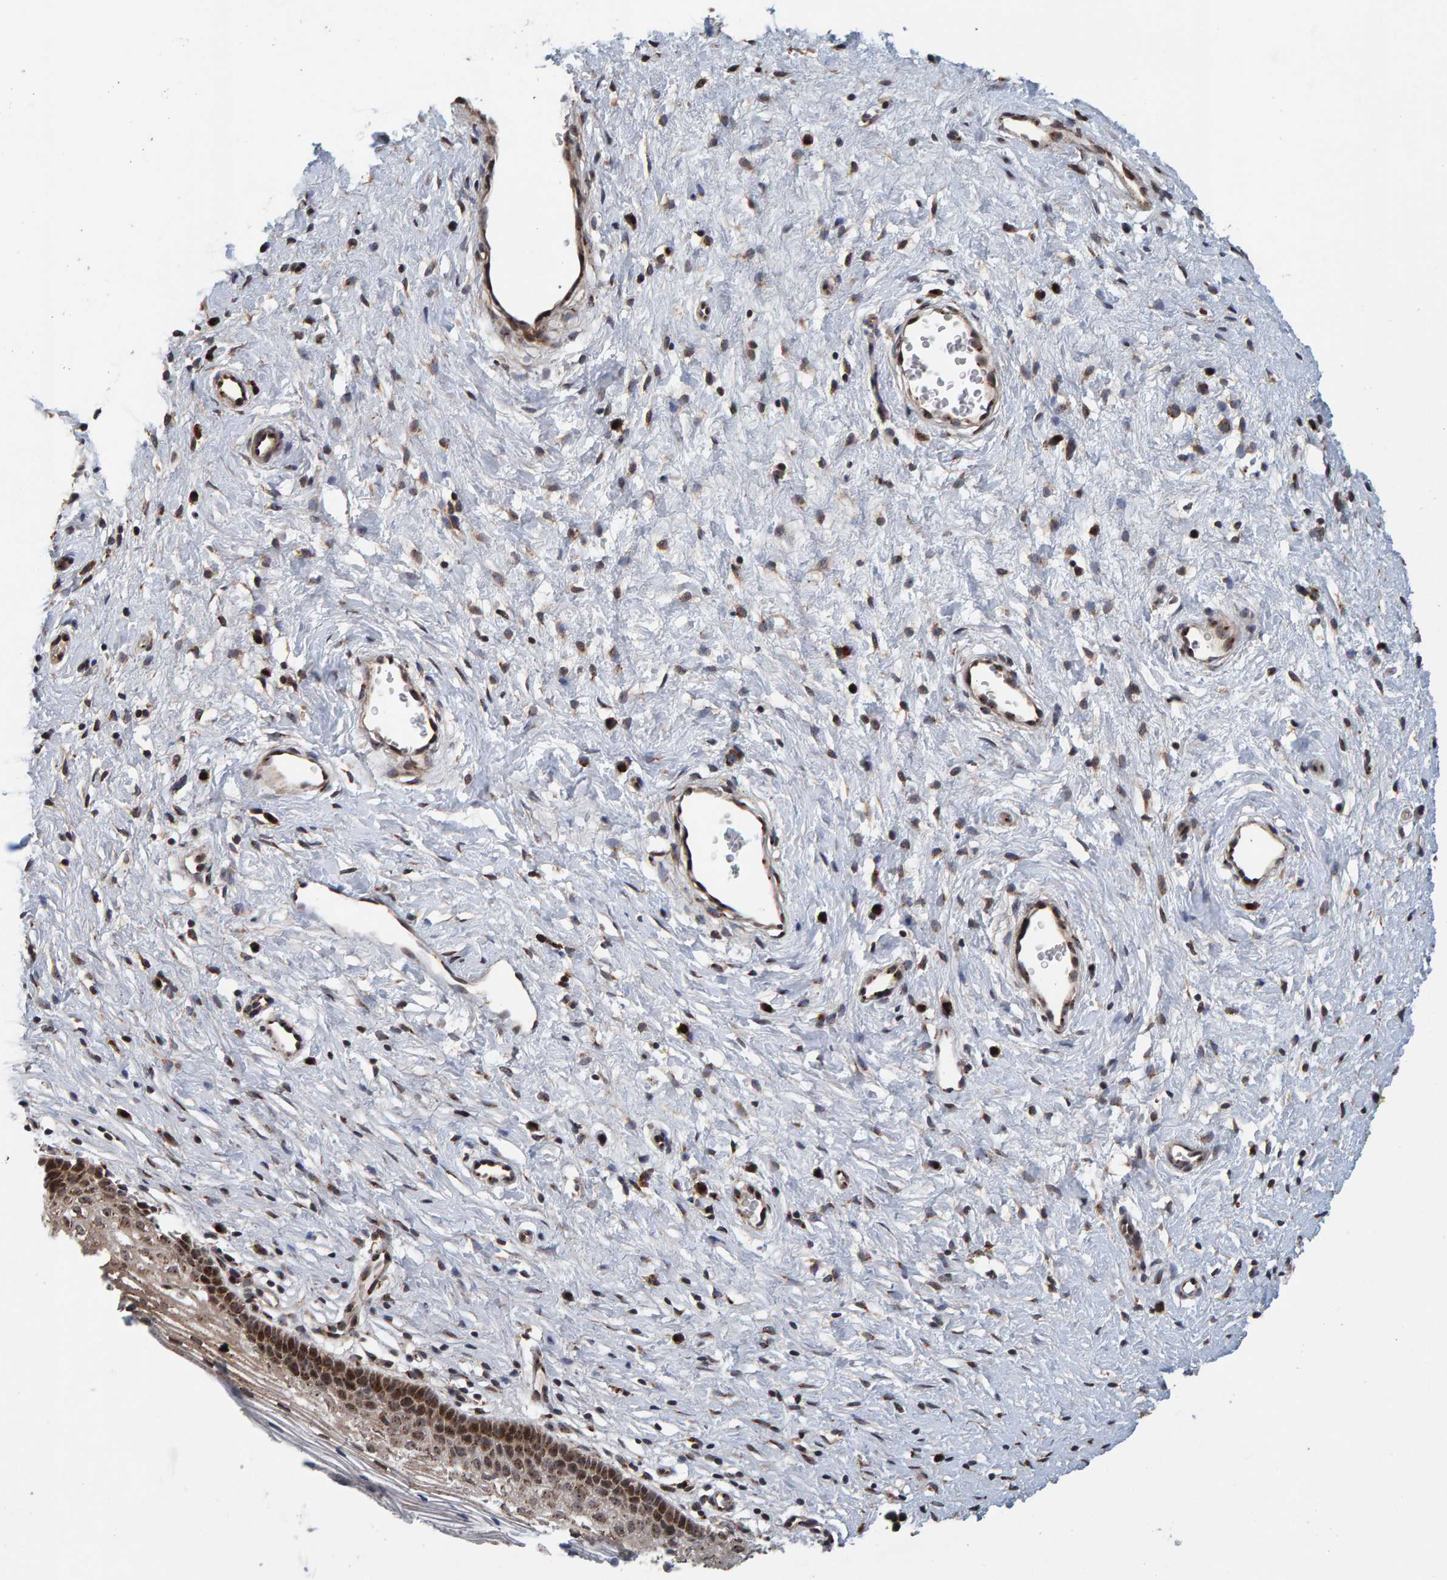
{"staining": {"intensity": "moderate", "quantity": ">75%", "location": "cytoplasmic/membranous,nuclear"}, "tissue": "cervix", "cell_type": "Glandular cells", "image_type": "normal", "snomed": [{"axis": "morphology", "description": "Normal tissue, NOS"}, {"axis": "topography", "description": "Cervix"}], "caption": "Protein staining by immunohistochemistry (IHC) exhibits moderate cytoplasmic/membranous,nuclear positivity in about >75% of glandular cells in benign cervix.", "gene": "CCDC25", "patient": {"sex": "female", "age": 27}}